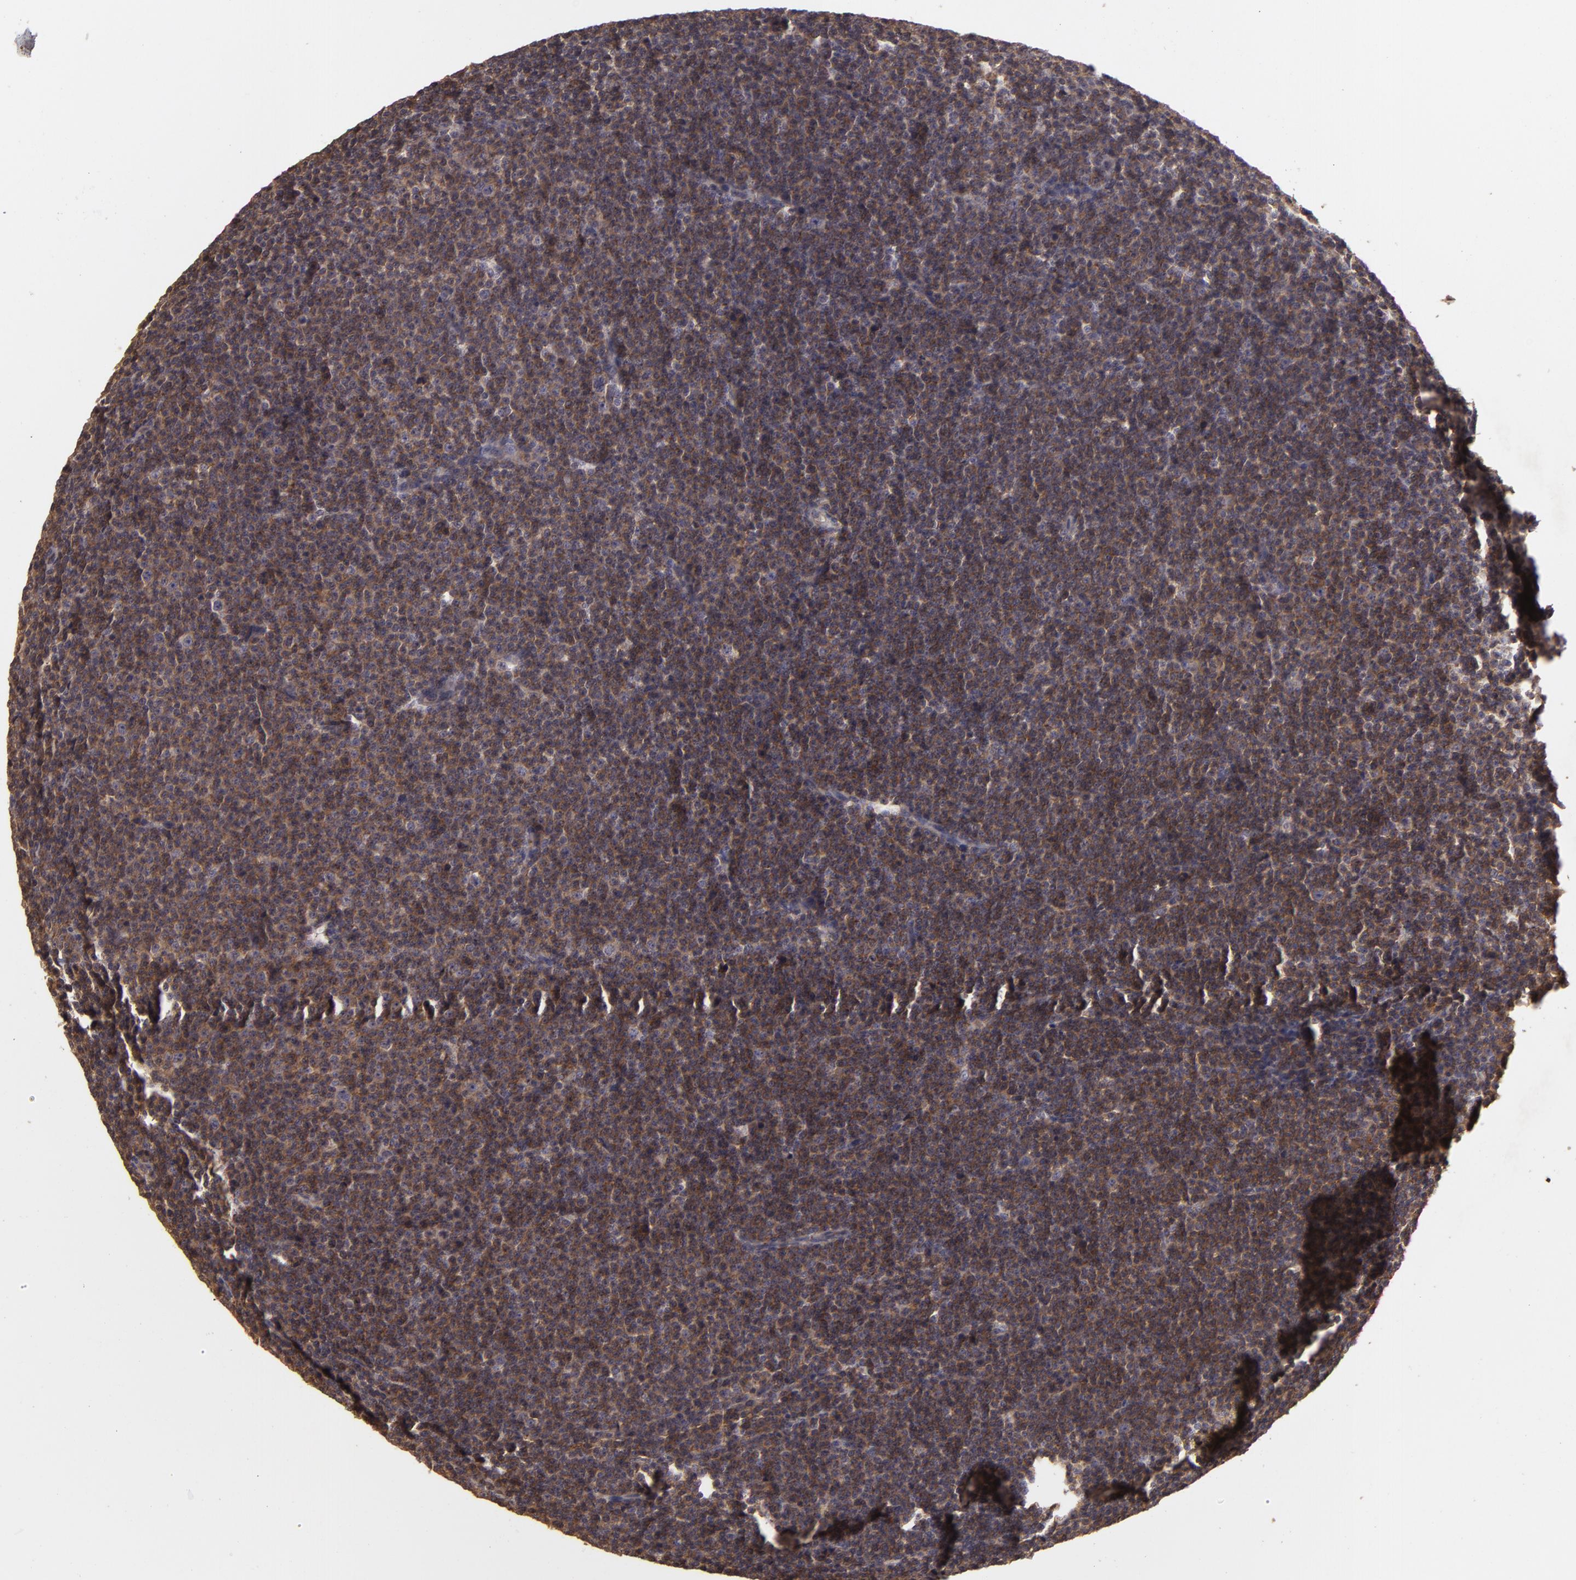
{"staining": {"intensity": "strong", "quantity": ">75%", "location": "cytoplasmic/membranous"}, "tissue": "lymphoma", "cell_type": "Tumor cells", "image_type": "cancer", "snomed": [{"axis": "morphology", "description": "Malignant lymphoma, non-Hodgkin's type, Low grade"}, {"axis": "topography", "description": "Lymph node"}], "caption": "Immunohistochemistry staining of malignant lymphoma, non-Hodgkin's type (low-grade), which displays high levels of strong cytoplasmic/membranous expression in approximately >75% of tumor cells indicating strong cytoplasmic/membranous protein staining. The staining was performed using DAB (brown) for protein detection and nuclei were counterstained in hematoxylin (blue).", "gene": "HRAS", "patient": {"sex": "female", "age": 69}}